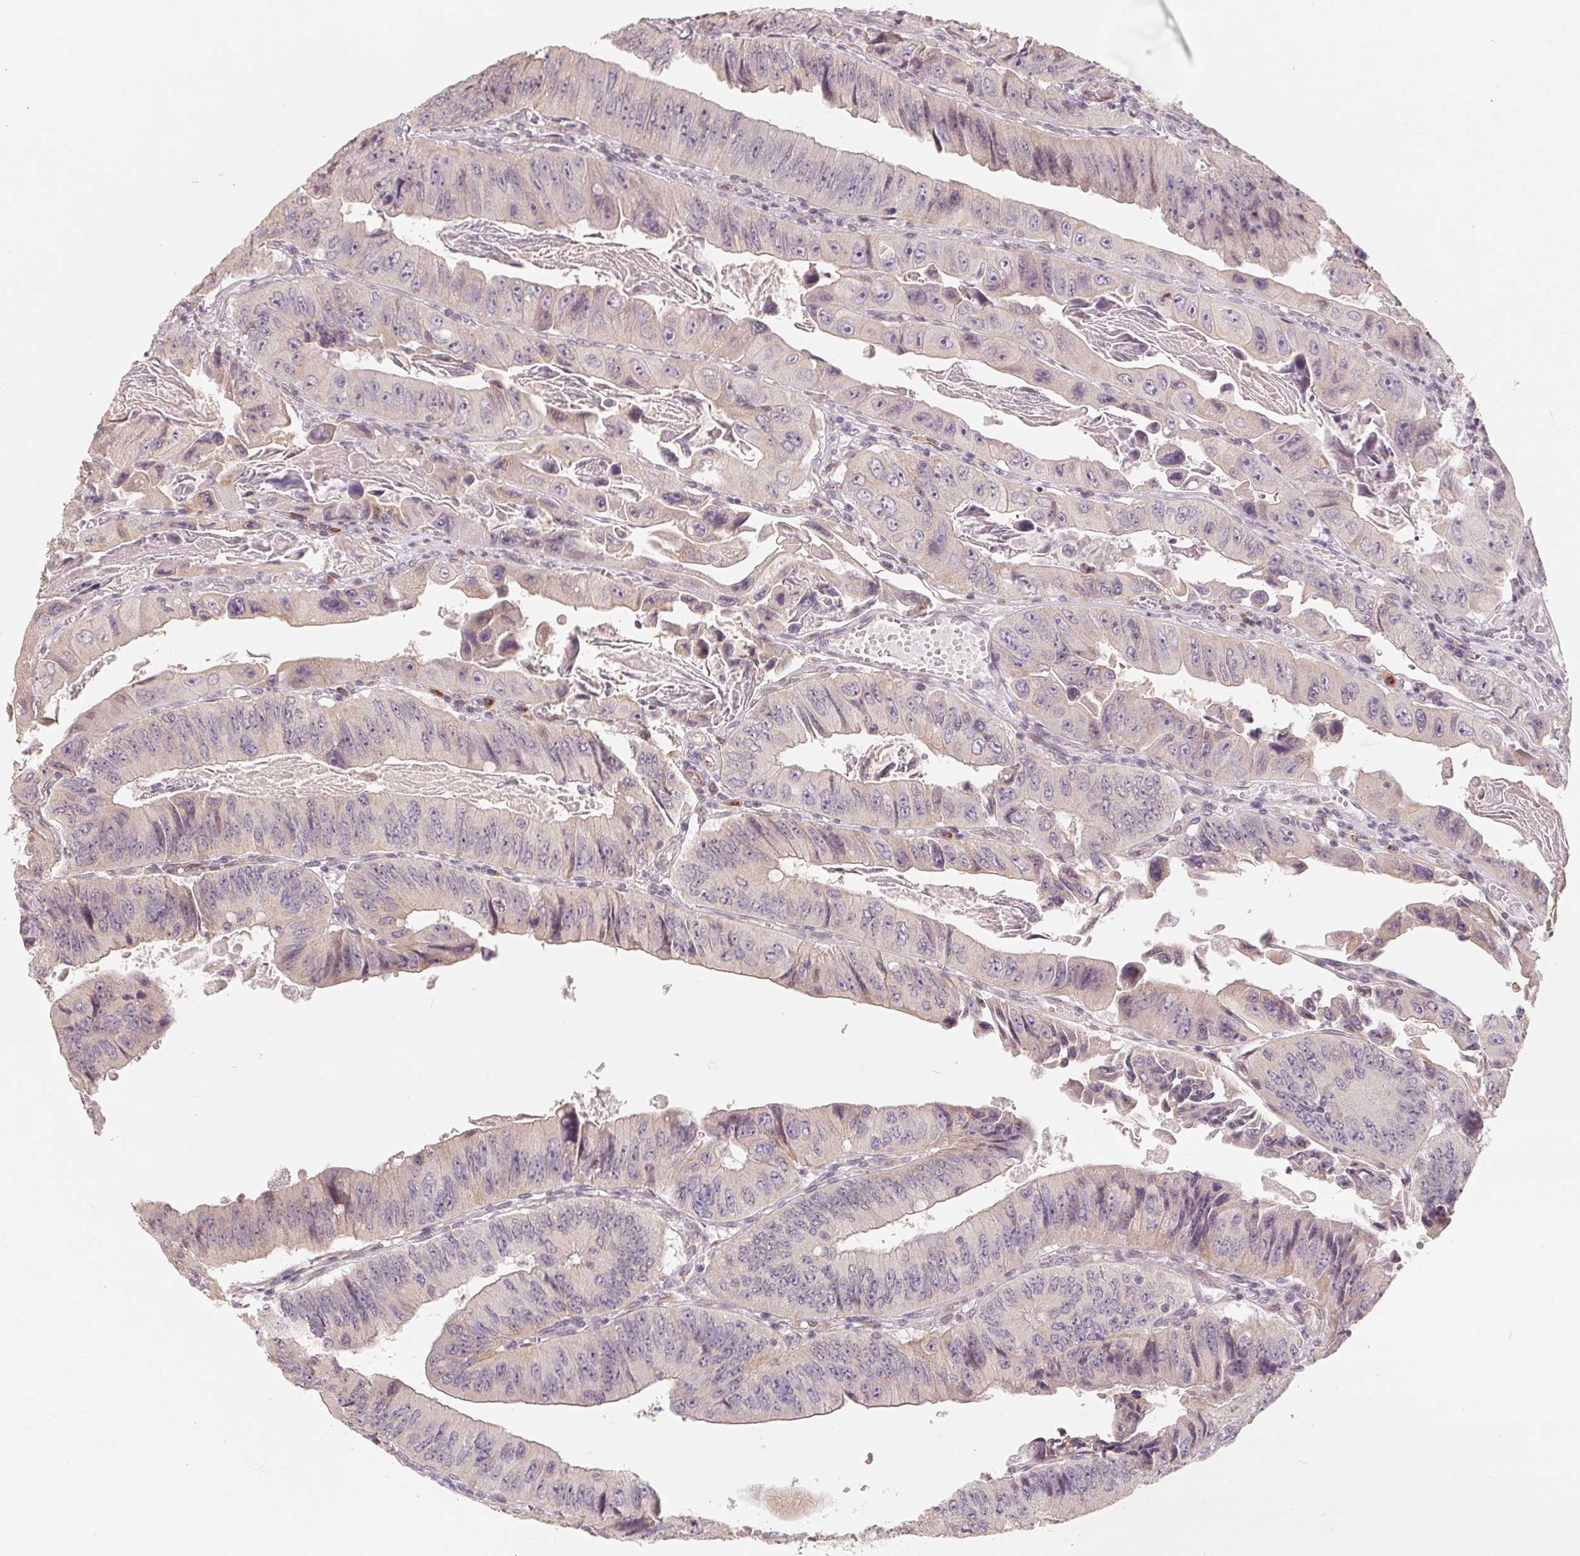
{"staining": {"intensity": "negative", "quantity": "none", "location": "none"}, "tissue": "colorectal cancer", "cell_type": "Tumor cells", "image_type": "cancer", "snomed": [{"axis": "morphology", "description": "Adenocarcinoma, NOS"}, {"axis": "topography", "description": "Colon"}], "caption": "This is a photomicrograph of immunohistochemistry staining of colorectal cancer (adenocarcinoma), which shows no staining in tumor cells.", "gene": "TMSB15B", "patient": {"sex": "female", "age": 84}}